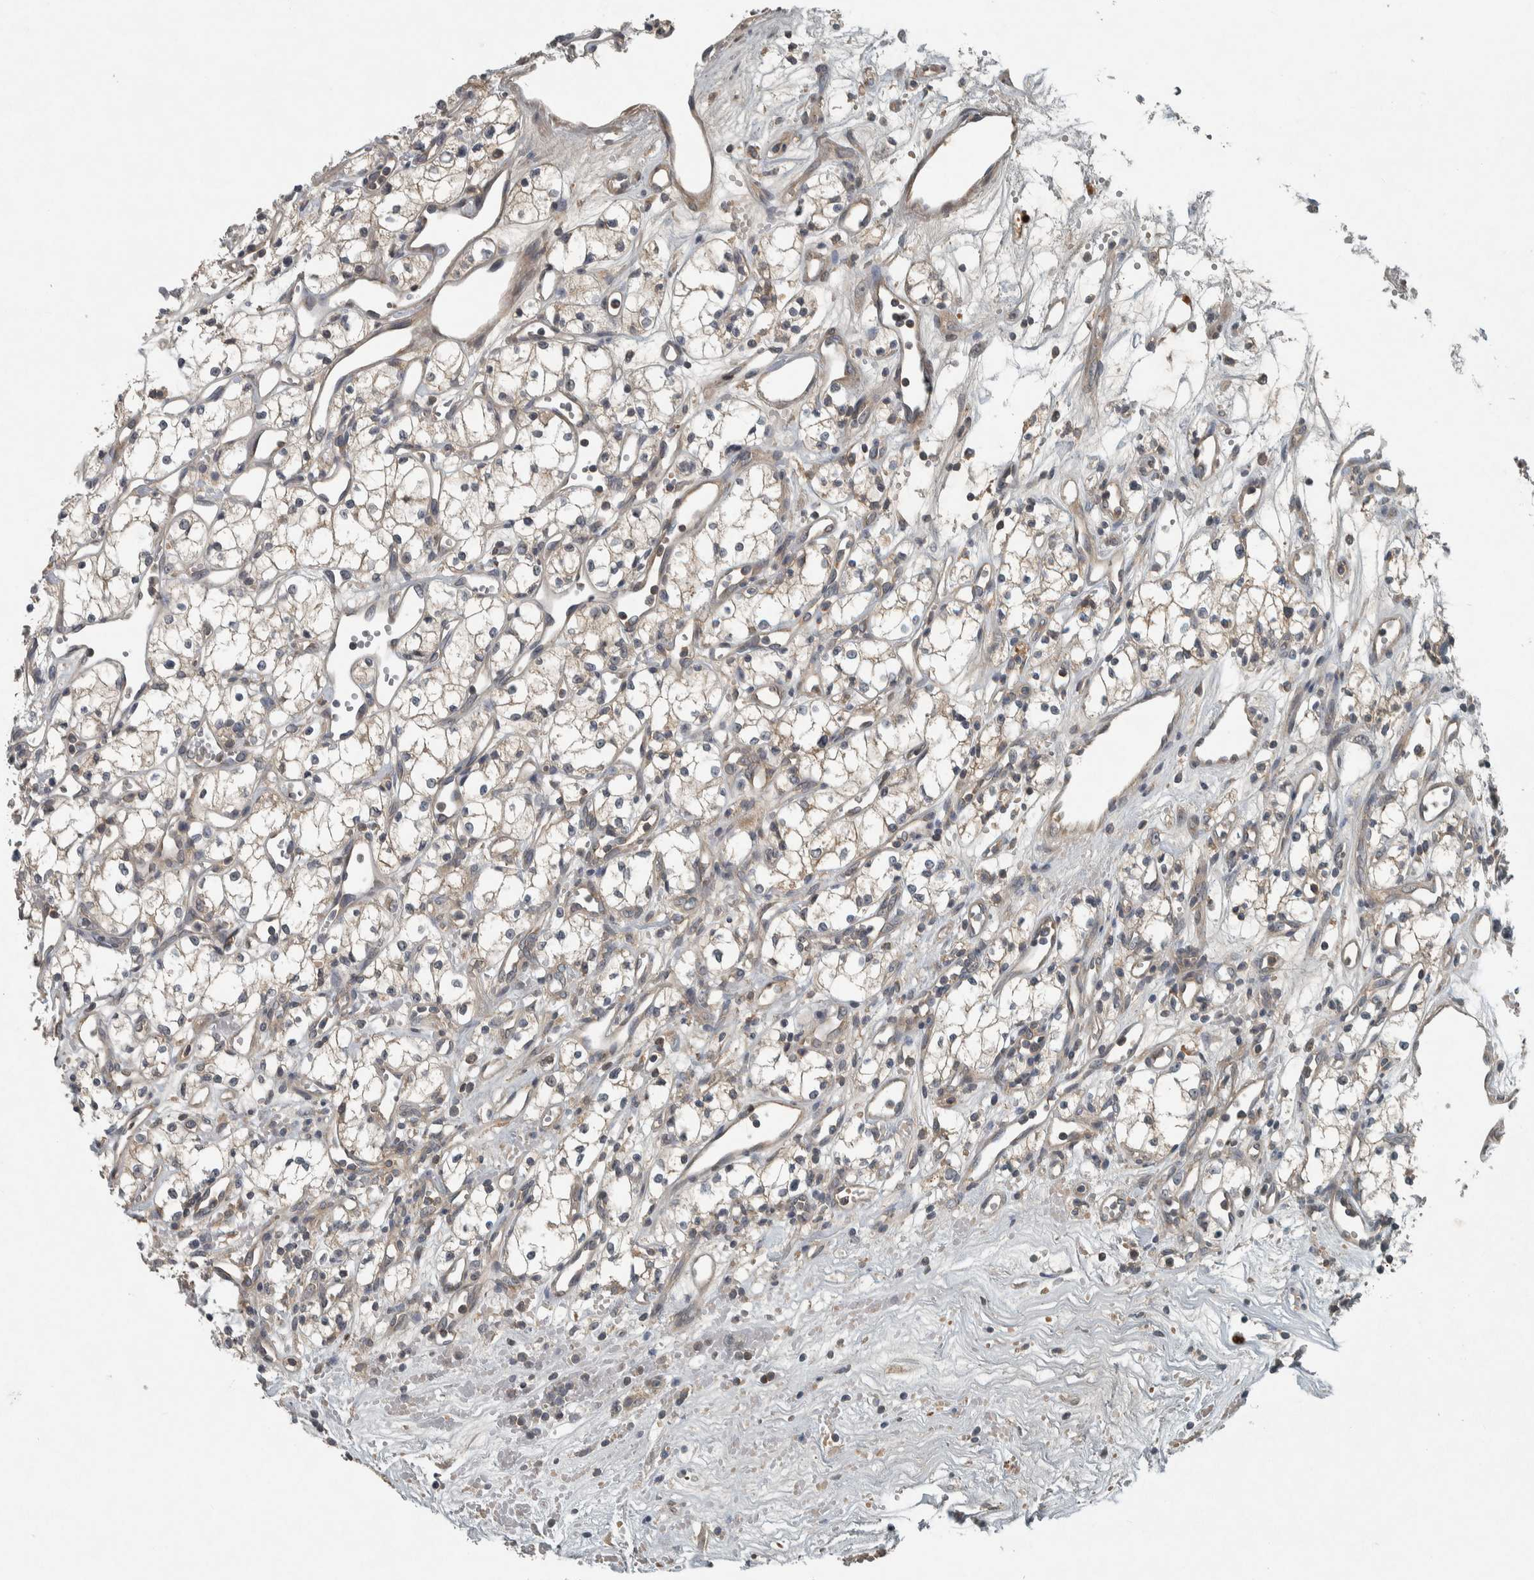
{"staining": {"intensity": "weak", "quantity": "<25%", "location": "cytoplasmic/membranous"}, "tissue": "renal cancer", "cell_type": "Tumor cells", "image_type": "cancer", "snomed": [{"axis": "morphology", "description": "Adenocarcinoma, NOS"}, {"axis": "topography", "description": "Kidney"}], "caption": "DAB (3,3'-diaminobenzidine) immunohistochemical staining of renal adenocarcinoma demonstrates no significant positivity in tumor cells. Brightfield microscopy of immunohistochemistry (IHC) stained with DAB (3,3'-diaminobenzidine) (brown) and hematoxylin (blue), captured at high magnification.", "gene": "CLCN2", "patient": {"sex": "male", "age": 59}}